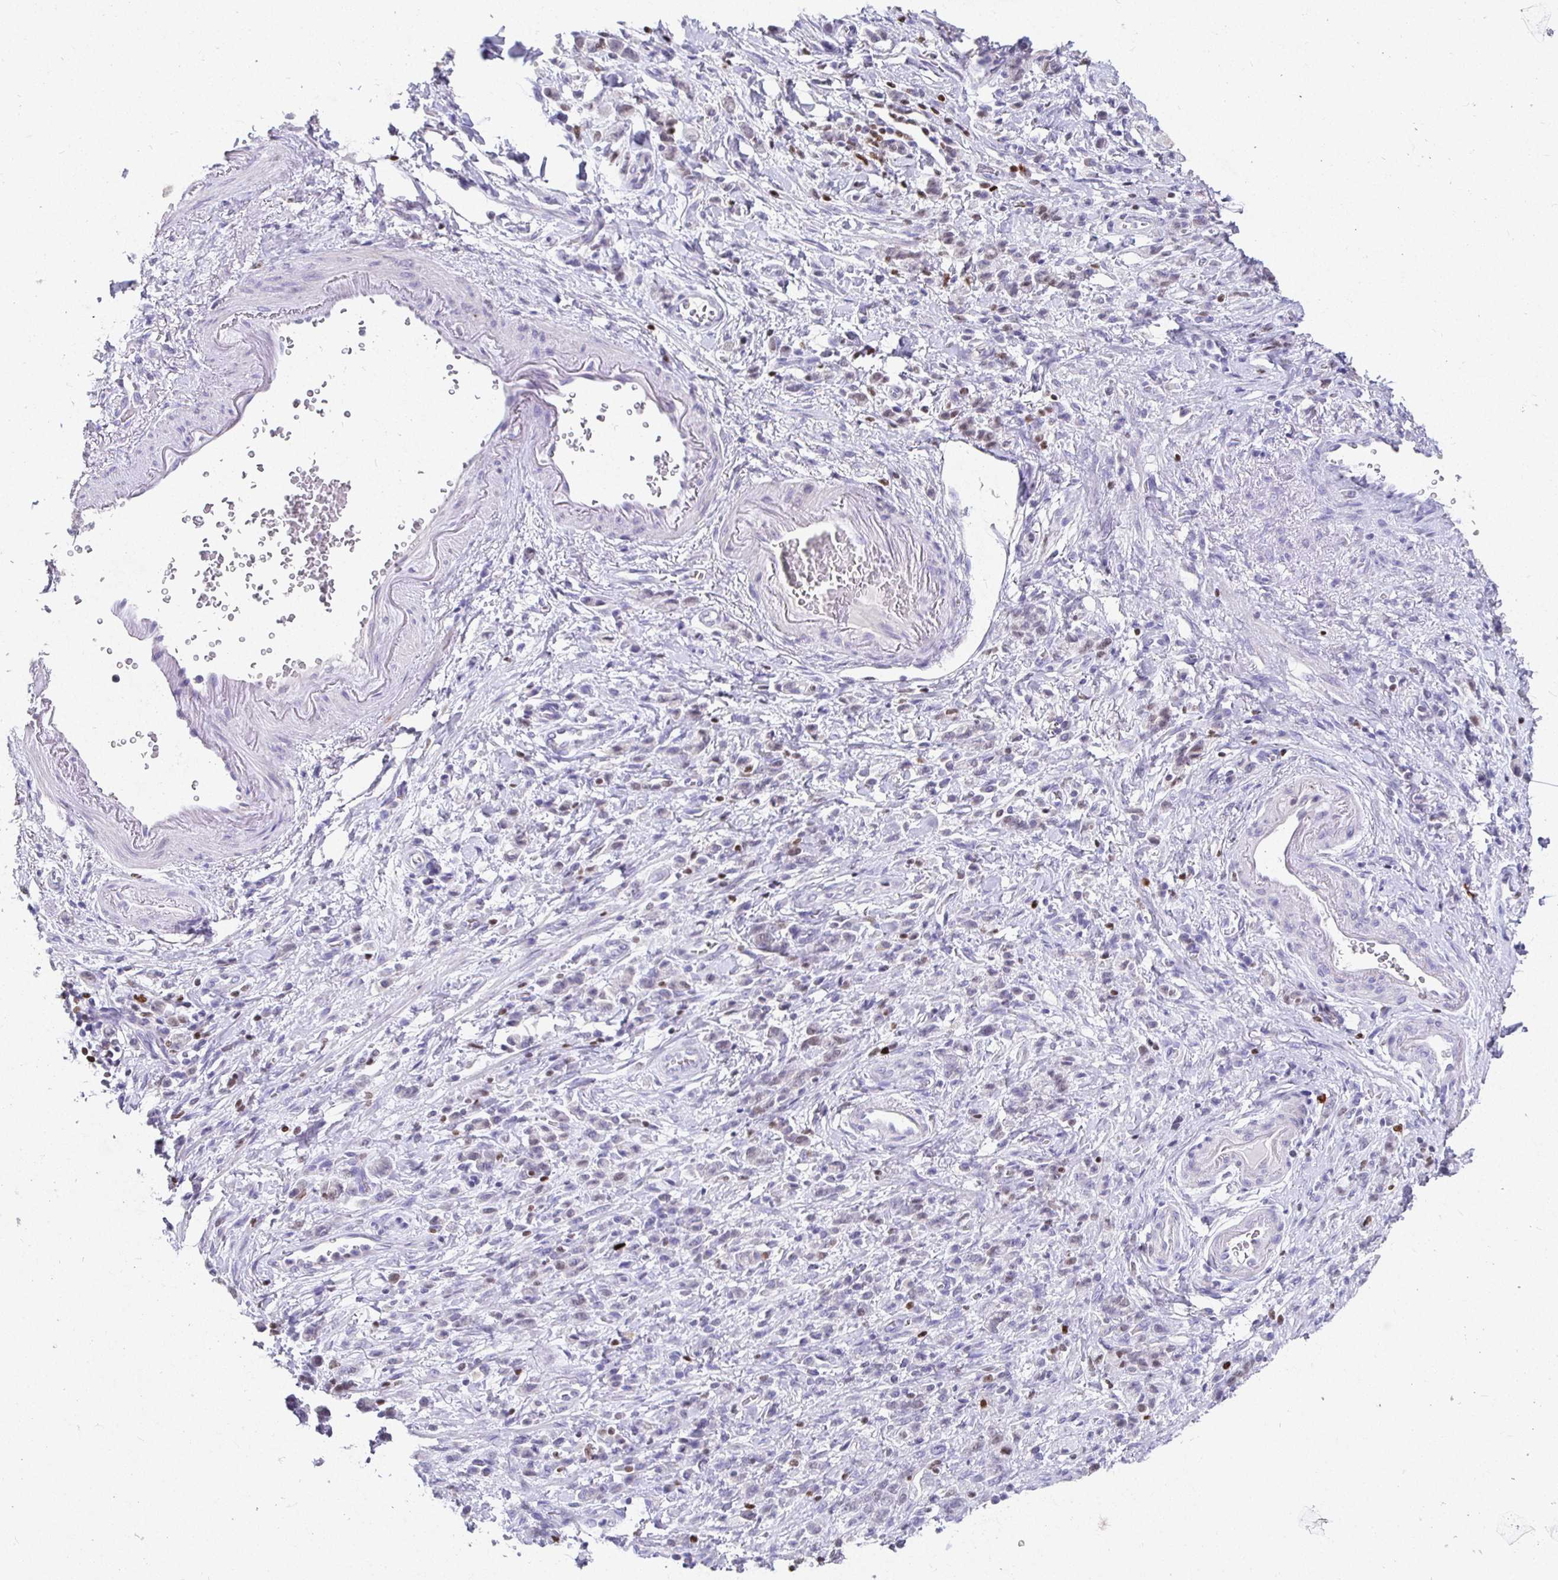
{"staining": {"intensity": "weak", "quantity": "<25%", "location": "nuclear"}, "tissue": "stomach cancer", "cell_type": "Tumor cells", "image_type": "cancer", "snomed": [{"axis": "morphology", "description": "Adenocarcinoma, NOS"}, {"axis": "topography", "description": "Stomach"}], "caption": "IHC histopathology image of neoplastic tissue: human stomach cancer stained with DAB (3,3'-diaminobenzidine) reveals no significant protein positivity in tumor cells.", "gene": "SATB1", "patient": {"sex": "male", "age": 77}}